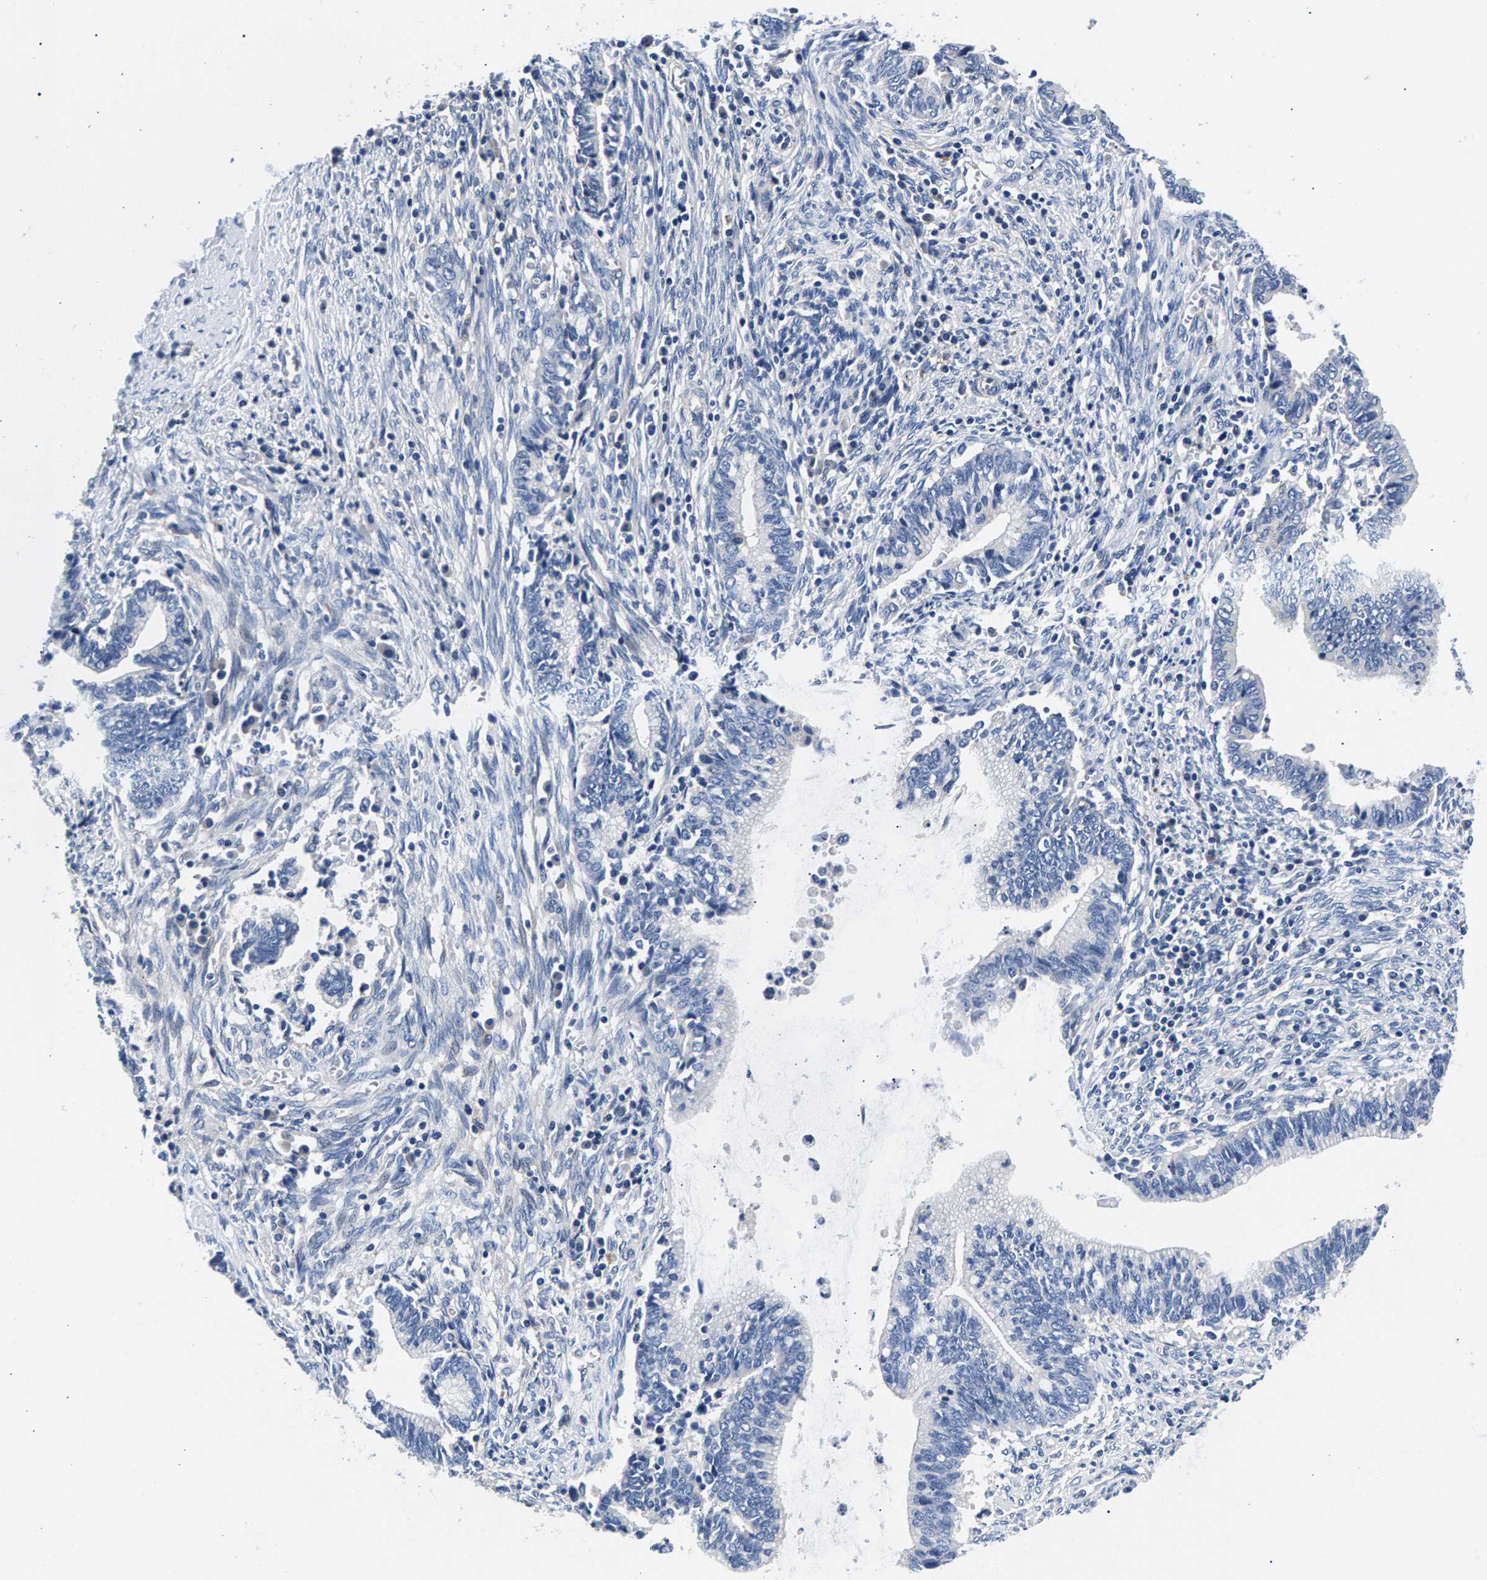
{"staining": {"intensity": "negative", "quantity": "none", "location": "none"}, "tissue": "cervical cancer", "cell_type": "Tumor cells", "image_type": "cancer", "snomed": [{"axis": "morphology", "description": "Adenocarcinoma, NOS"}, {"axis": "topography", "description": "Cervix"}], "caption": "This is an immunohistochemistry histopathology image of human adenocarcinoma (cervical). There is no staining in tumor cells.", "gene": "P2RY4", "patient": {"sex": "female", "age": 44}}